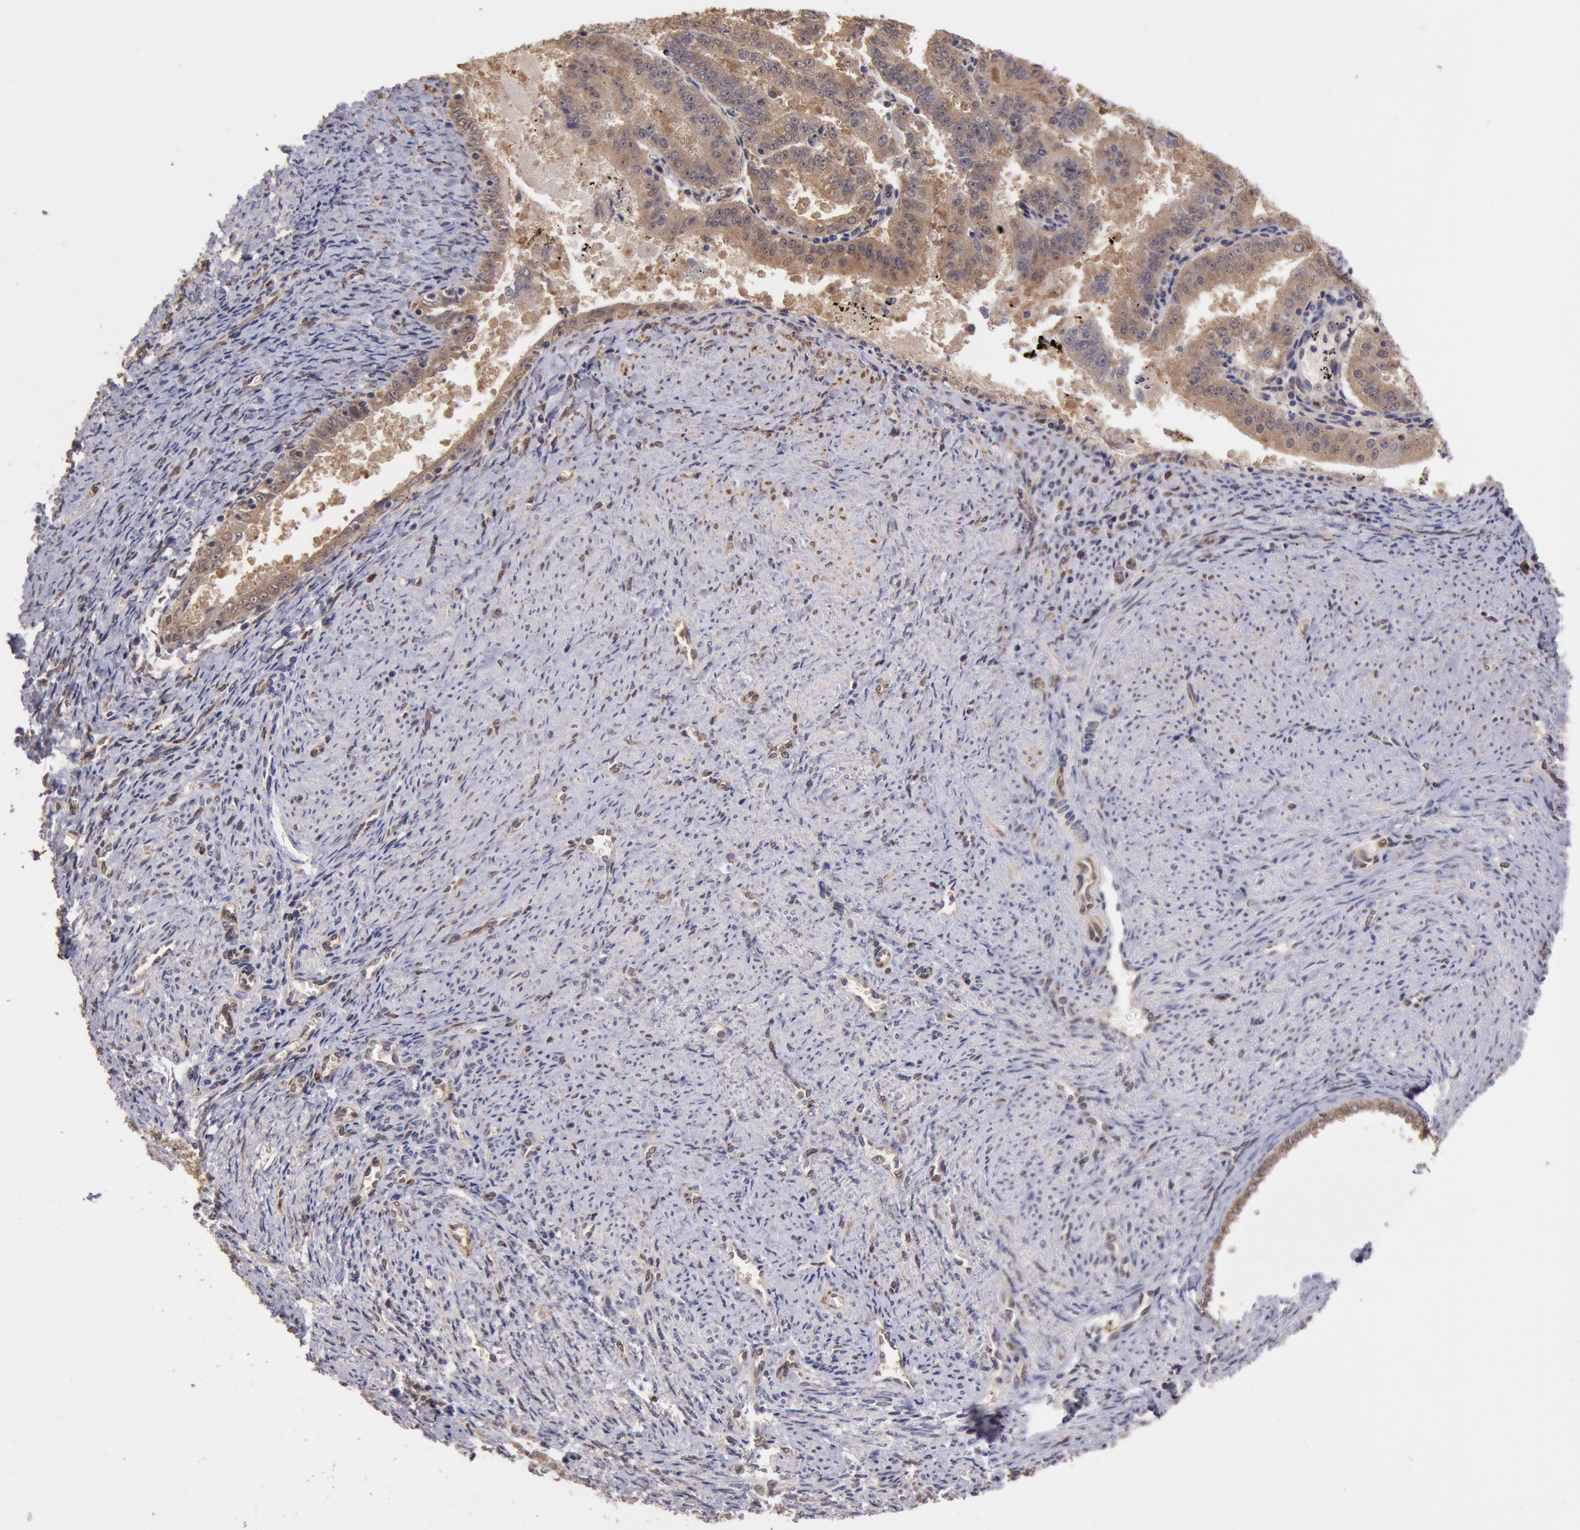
{"staining": {"intensity": "strong", "quantity": ">75%", "location": "cytoplasmic/membranous"}, "tissue": "endometrial cancer", "cell_type": "Tumor cells", "image_type": "cancer", "snomed": [{"axis": "morphology", "description": "Adenocarcinoma, NOS"}, {"axis": "topography", "description": "Endometrium"}], "caption": "A high amount of strong cytoplasmic/membranous staining is appreciated in approximately >75% of tumor cells in adenocarcinoma (endometrial) tissue.", "gene": "COMT", "patient": {"sex": "female", "age": 66}}